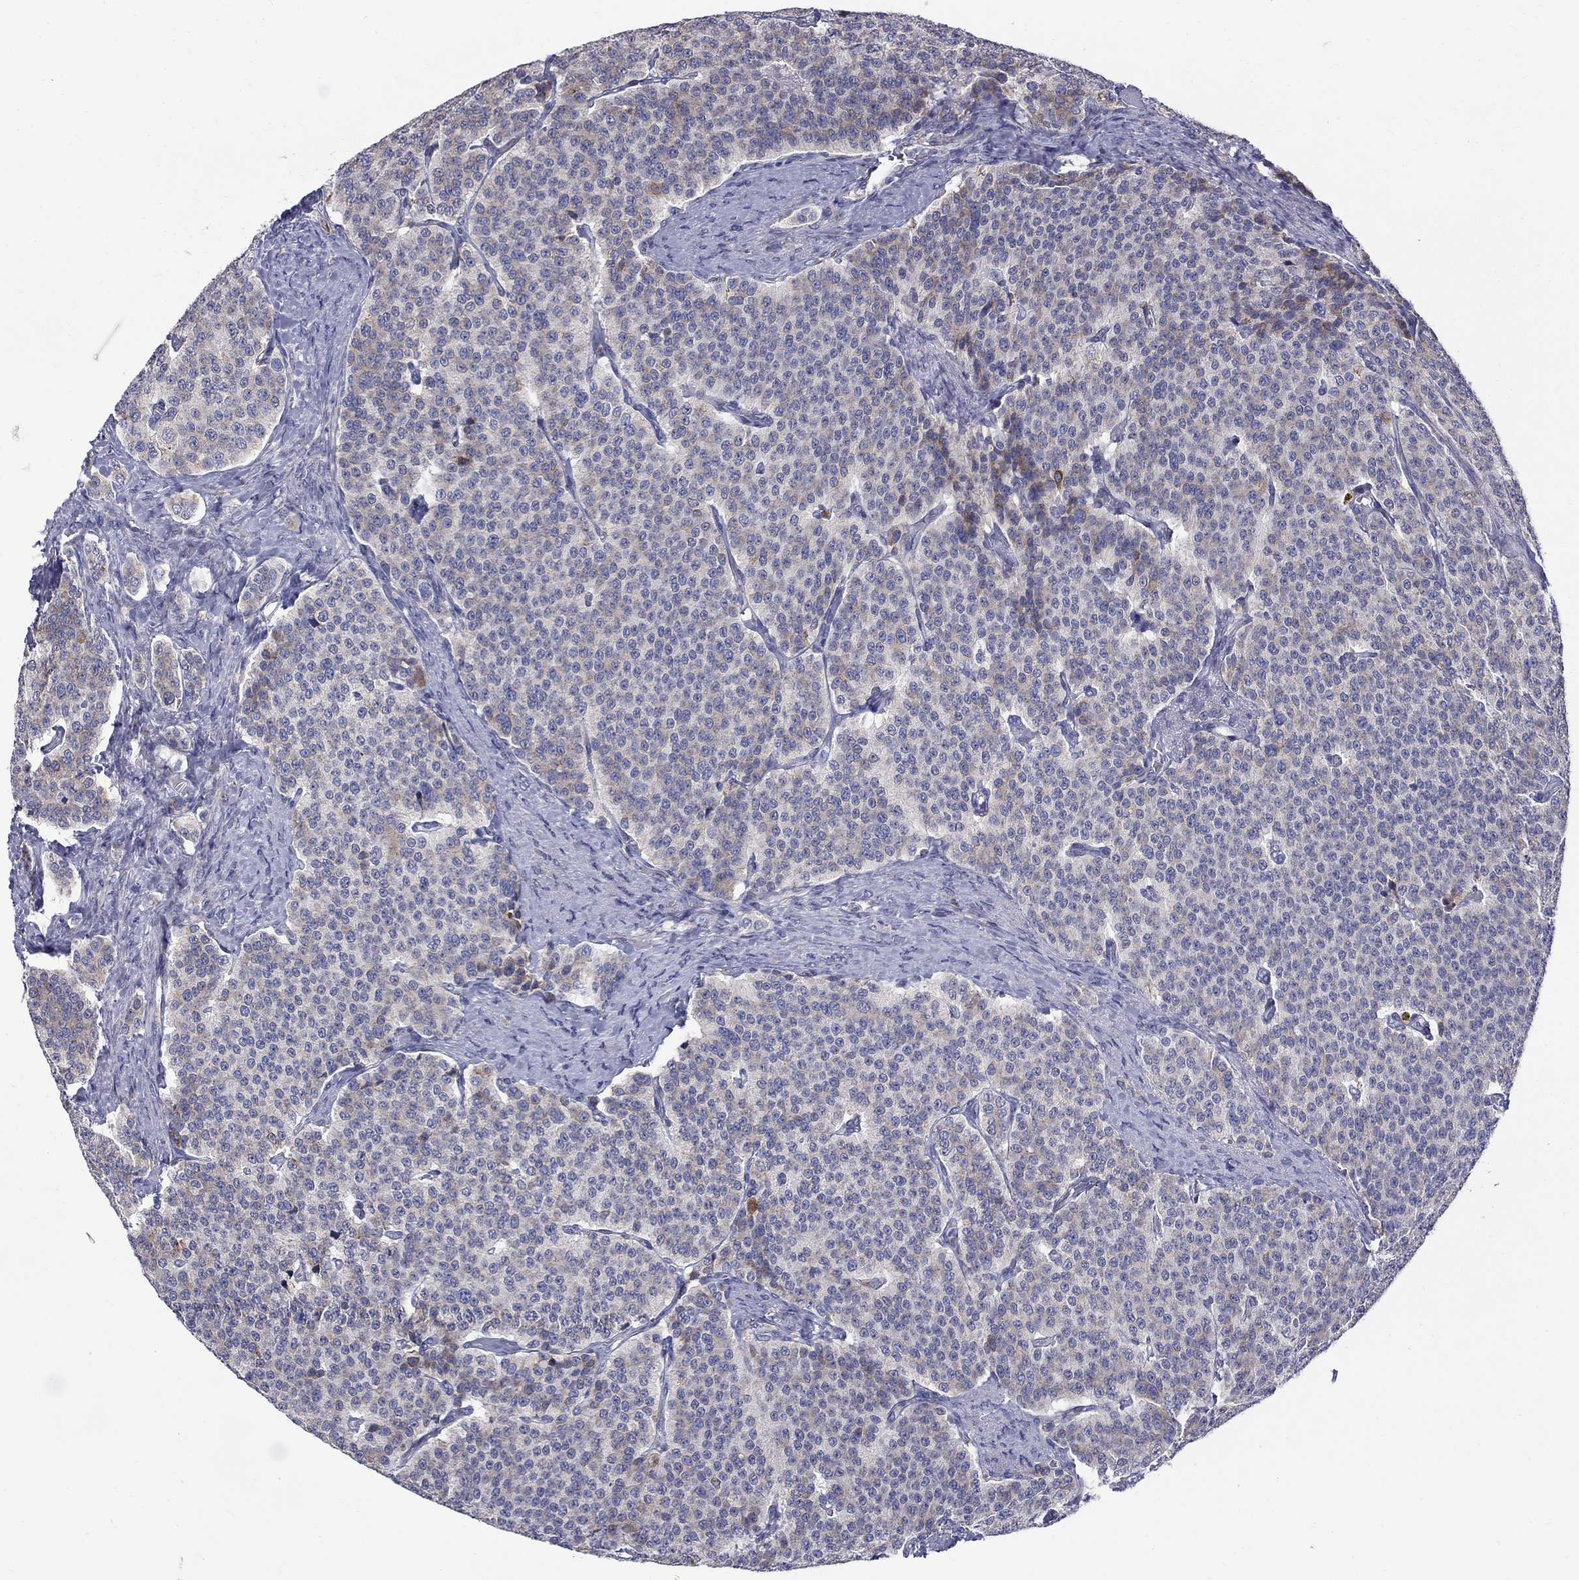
{"staining": {"intensity": "weak", "quantity": "<25%", "location": "cytoplasmic/membranous"}, "tissue": "carcinoid", "cell_type": "Tumor cells", "image_type": "cancer", "snomed": [{"axis": "morphology", "description": "Carcinoid, malignant, NOS"}, {"axis": "topography", "description": "Small intestine"}], "caption": "This is an immunohistochemistry photomicrograph of human carcinoid (malignant). There is no positivity in tumor cells.", "gene": "QRFPR", "patient": {"sex": "female", "age": 58}}